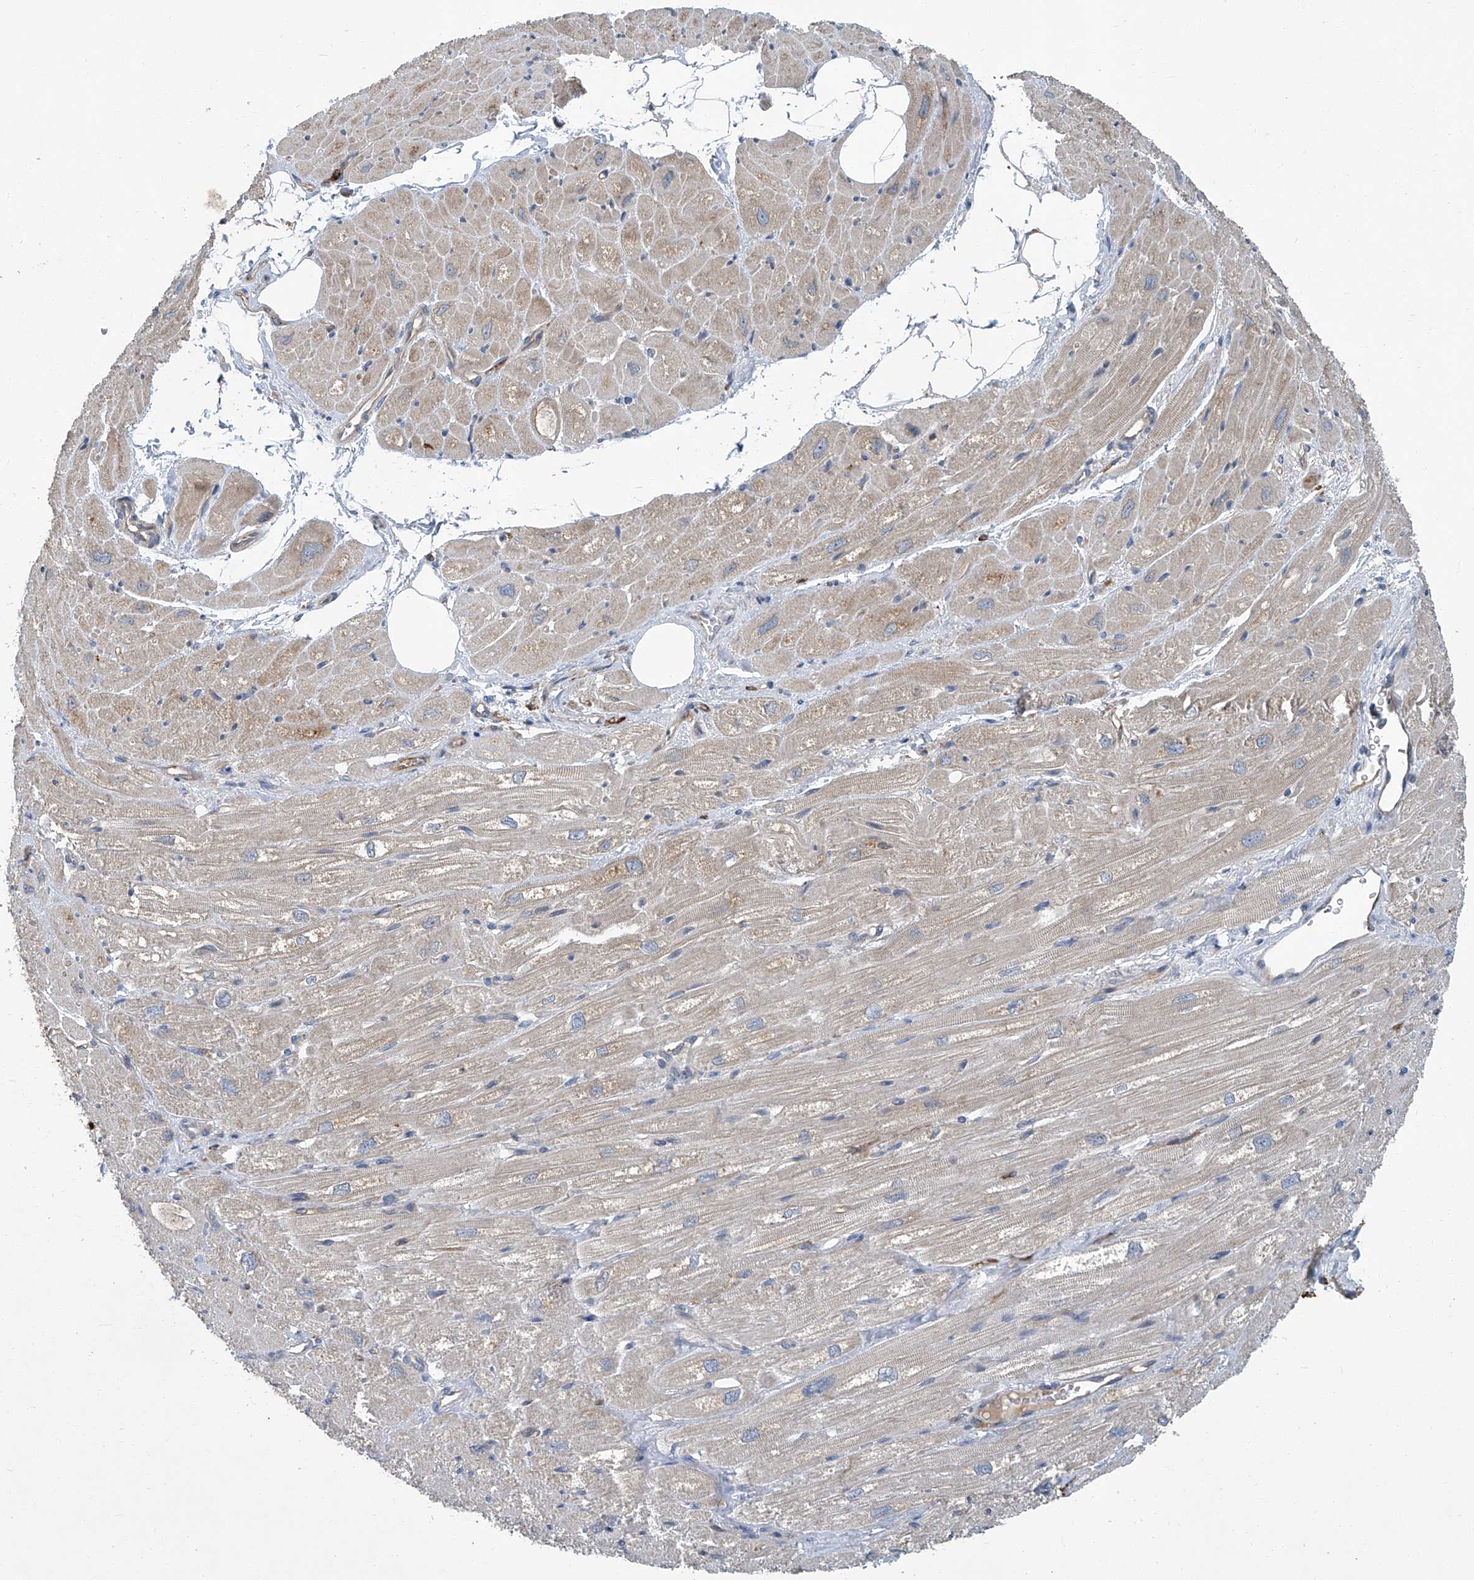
{"staining": {"intensity": "moderate", "quantity": "<25%", "location": "cytoplasmic/membranous"}, "tissue": "heart muscle", "cell_type": "Cardiomyocytes", "image_type": "normal", "snomed": [{"axis": "morphology", "description": "Normal tissue, NOS"}, {"axis": "topography", "description": "Heart"}], "caption": "High-power microscopy captured an immunohistochemistry histopathology image of unremarkable heart muscle, revealing moderate cytoplasmic/membranous staining in about <25% of cardiomyocytes.", "gene": "FAM167A", "patient": {"sex": "male", "age": 50}}